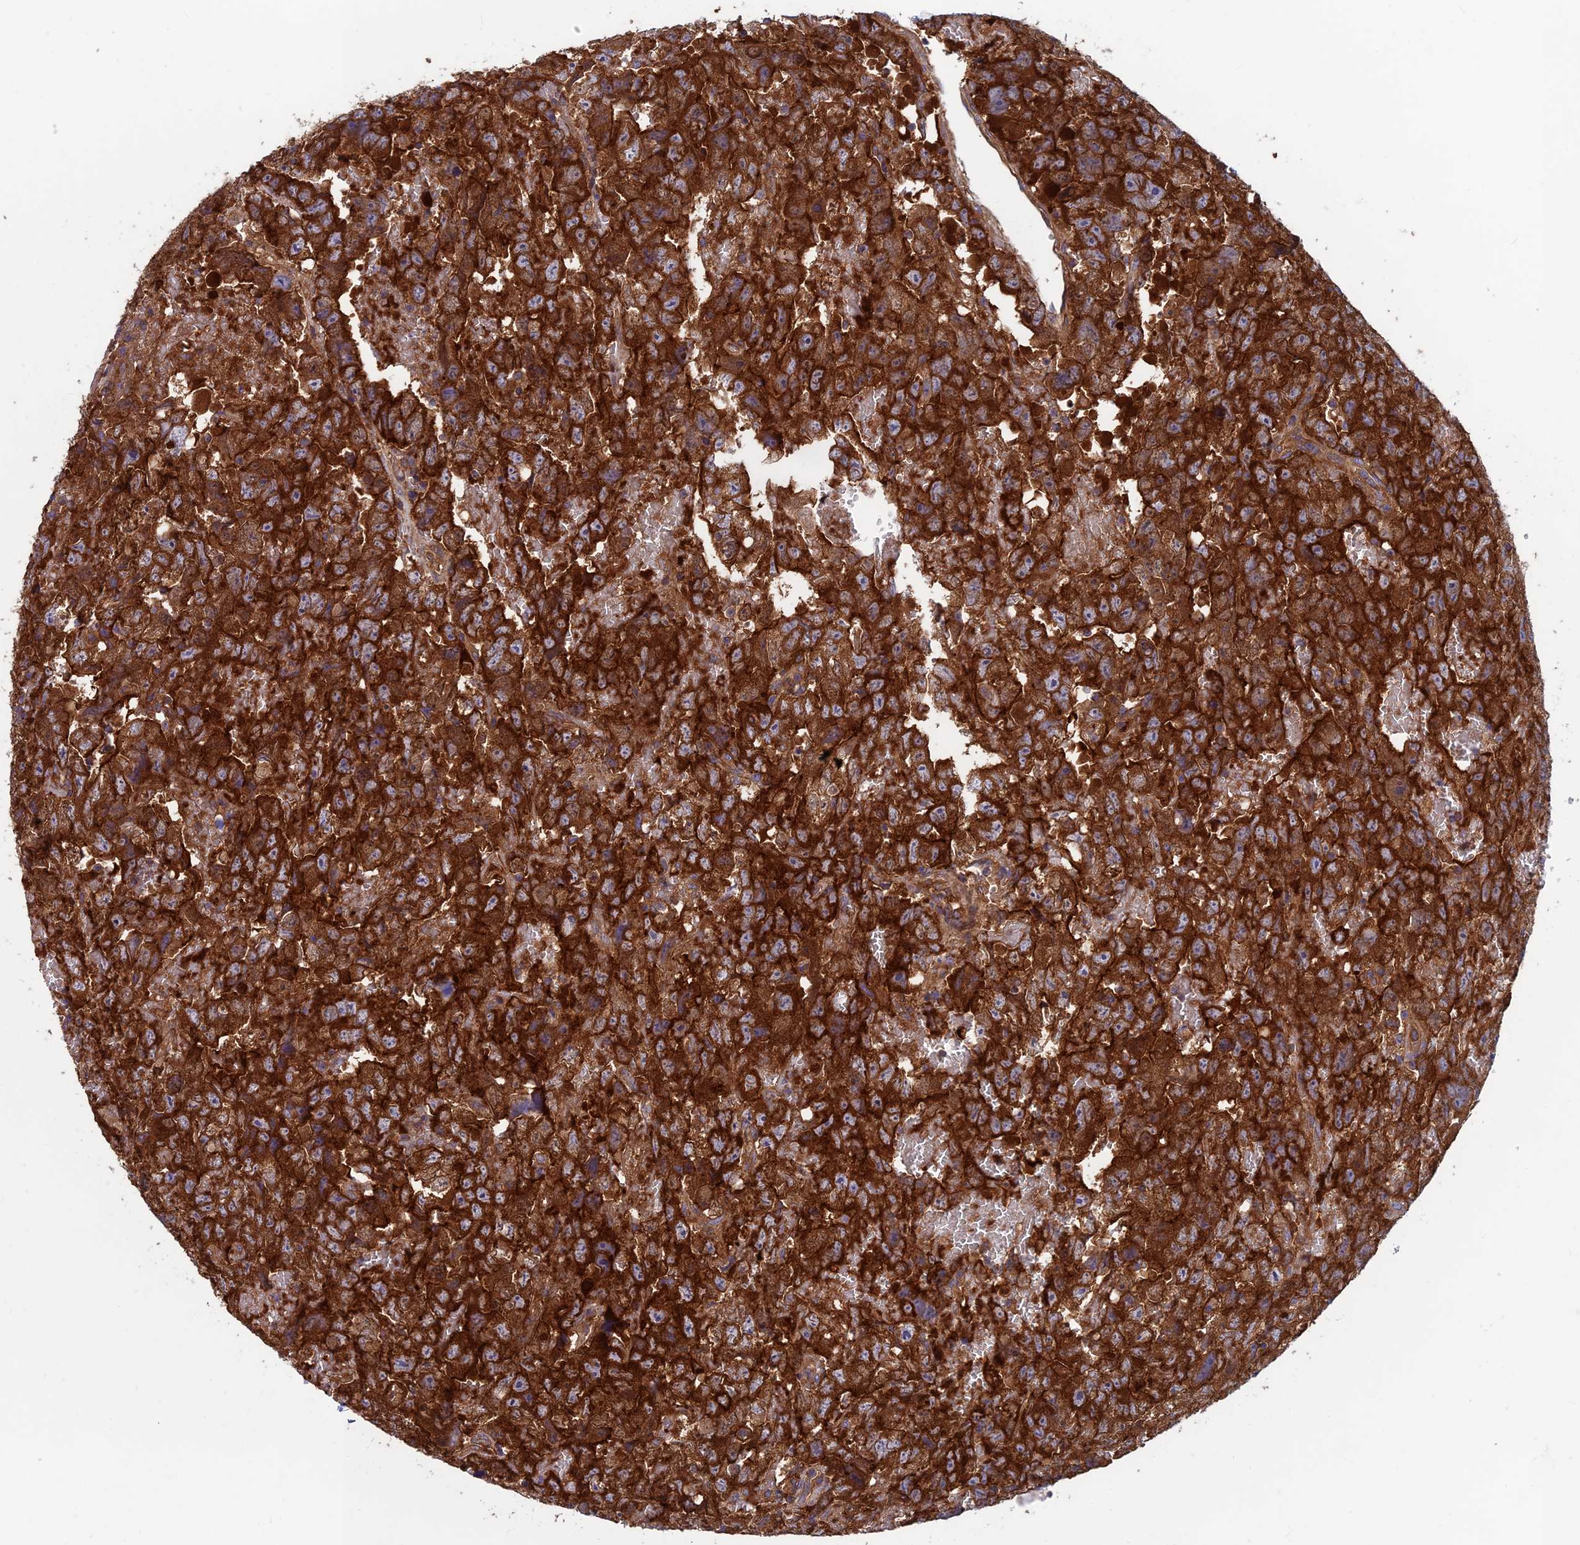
{"staining": {"intensity": "strong", "quantity": ">75%", "location": "cytoplasmic/membranous"}, "tissue": "testis cancer", "cell_type": "Tumor cells", "image_type": "cancer", "snomed": [{"axis": "morphology", "description": "Carcinoma, Embryonal, NOS"}, {"axis": "topography", "description": "Testis"}], "caption": "There is high levels of strong cytoplasmic/membranous staining in tumor cells of testis cancer, as demonstrated by immunohistochemical staining (brown color).", "gene": "DNM1L", "patient": {"sex": "male", "age": 45}}